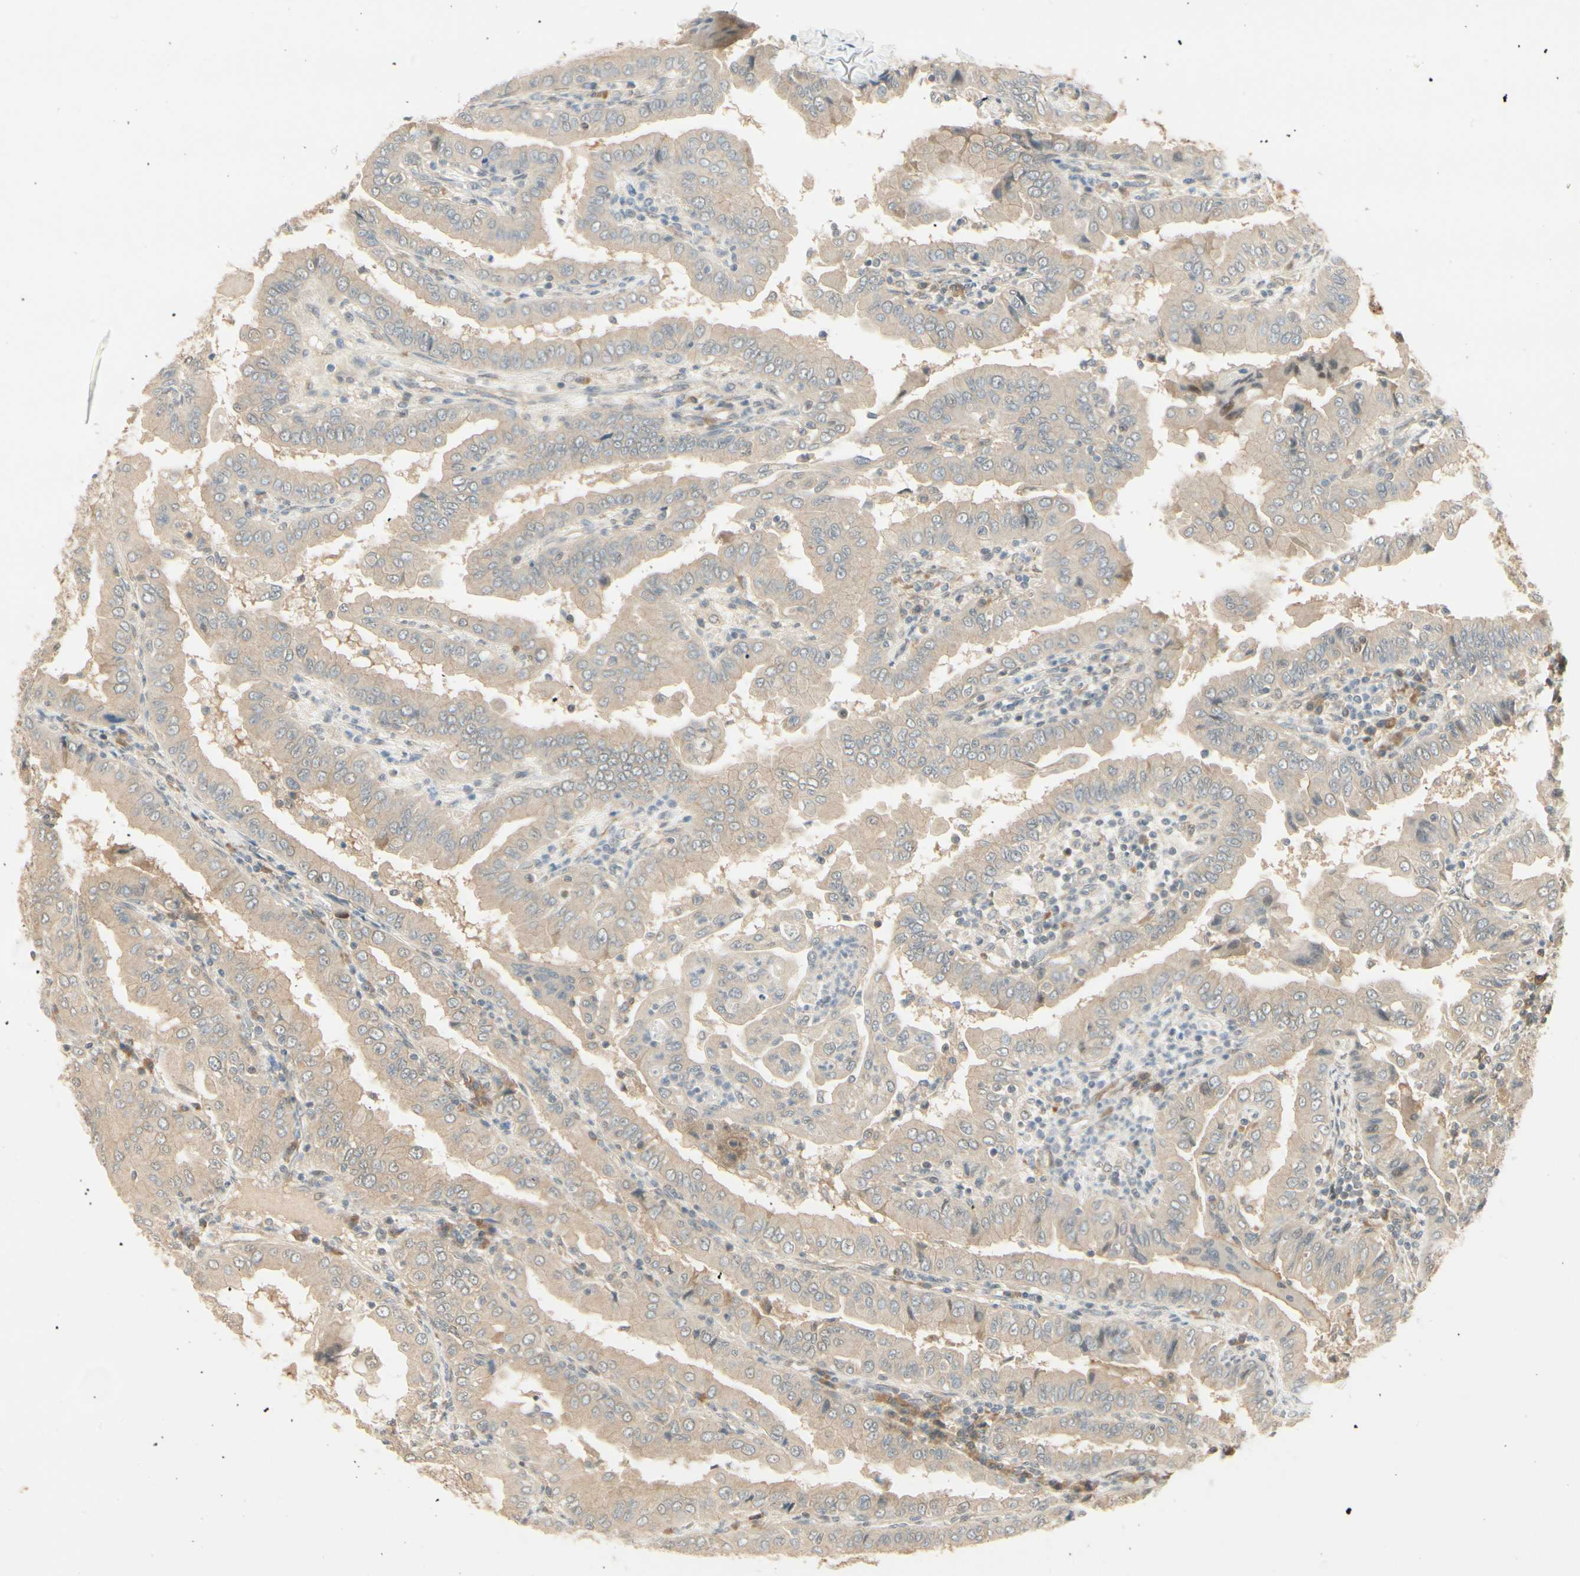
{"staining": {"intensity": "weak", "quantity": ">75%", "location": "cytoplasmic/membranous"}, "tissue": "thyroid cancer", "cell_type": "Tumor cells", "image_type": "cancer", "snomed": [{"axis": "morphology", "description": "Papillary adenocarcinoma, NOS"}, {"axis": "topography", "description": "Thyroid gland"}], "caption": "The photomicrograph displays staining of papillary adenocarcinoma (thyroid), revealing weak cytoplasmic/membranous protein expression (brown color) within tumor cells.", "gene": "EPHB3", "patient": {"sex": "male", "age": 33}}